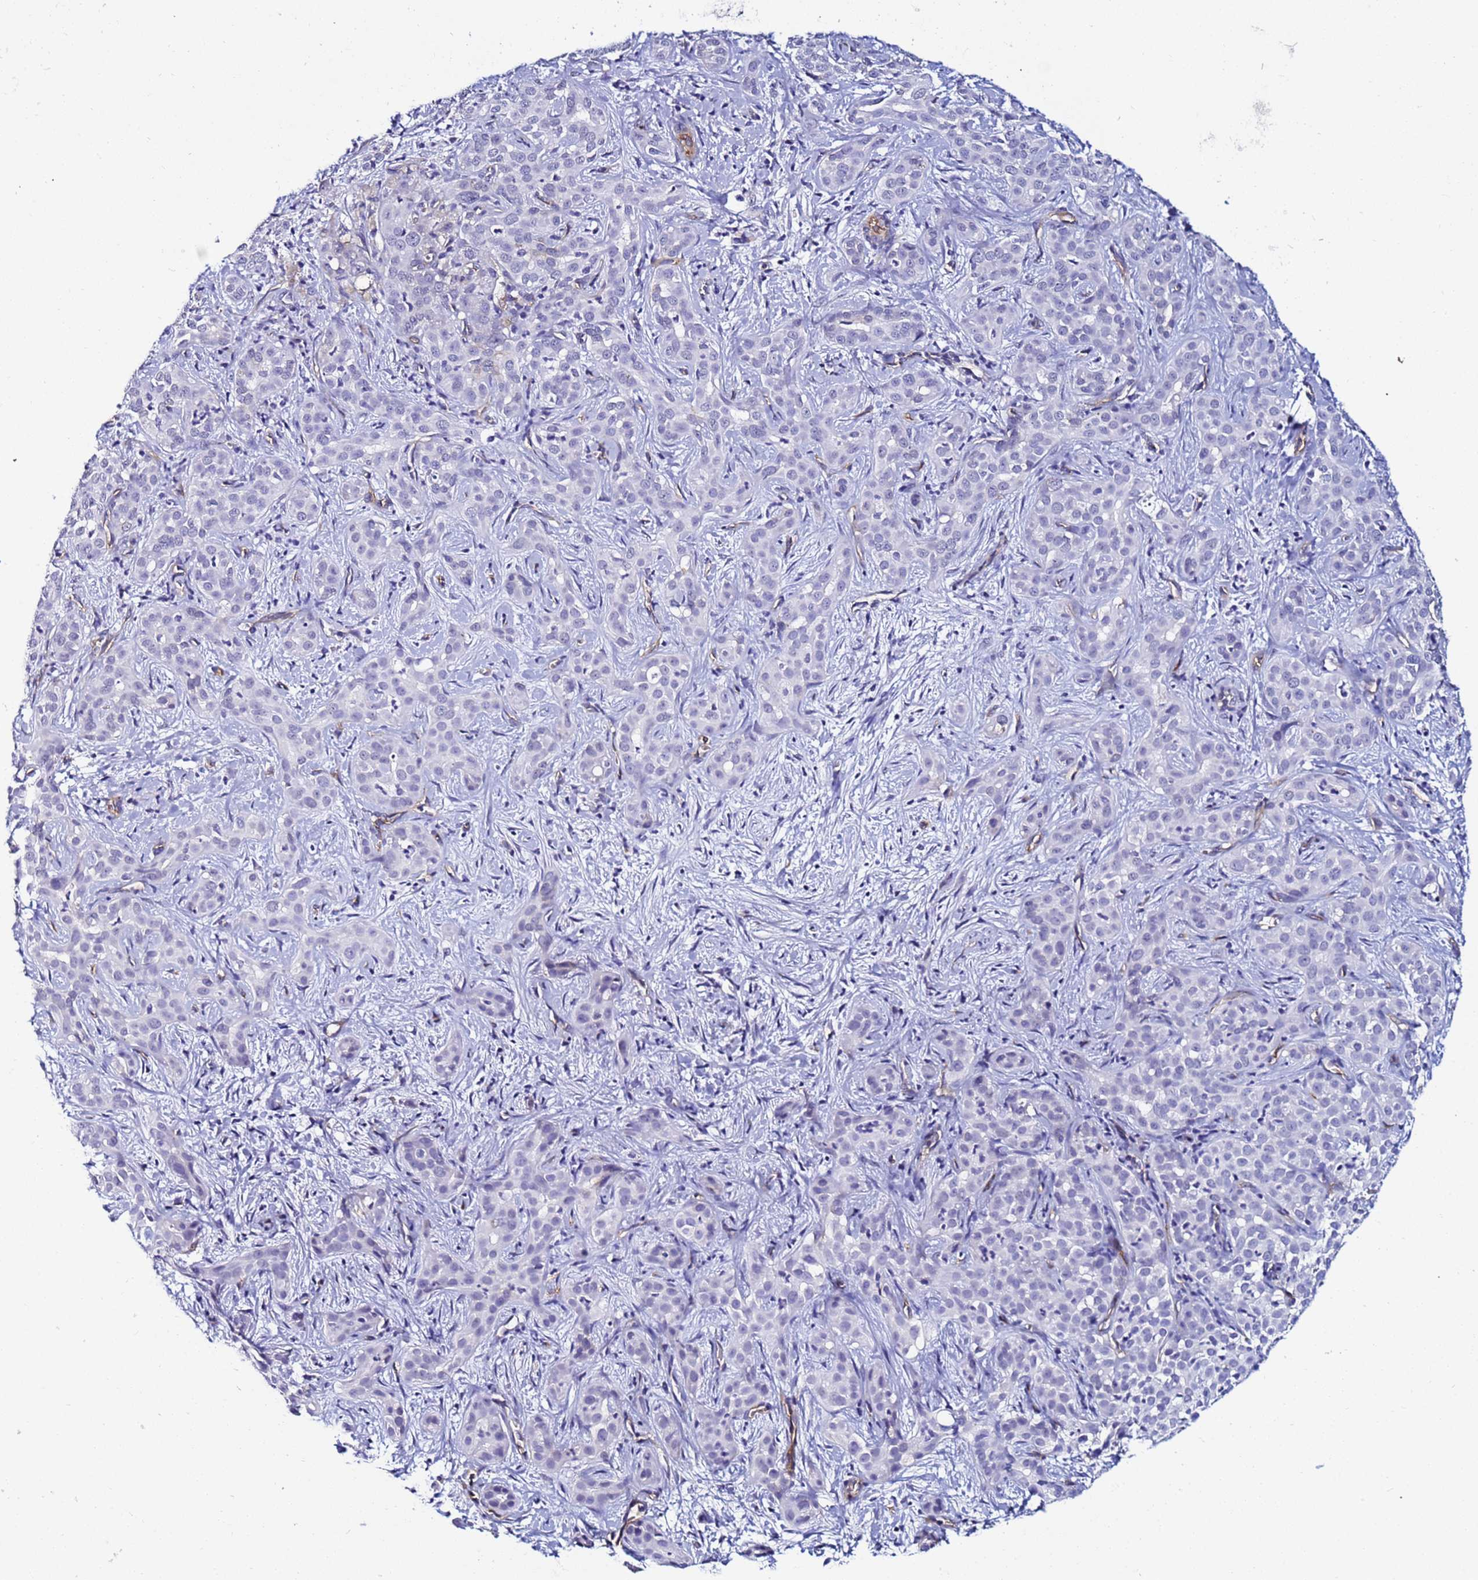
{"staining": {"intensity": "negative", "quantity": "none", "location": "none"}, "tissue": "liver cancer", "cell_type": "Tumor cells", "image_type": "cancer", "snomed": [{"axis": "morphology", "description": "Carcinoma, Hepatocellular, NOS"}, {"axis": "topography", "description": "Liver"}], "caption": "This is an immunohistochemistry histopathology image of human liver cancer. There is no positivity in tumor cells.", "gene": "DEFB104A", "patient": {"sex": "female", "age": 43}}